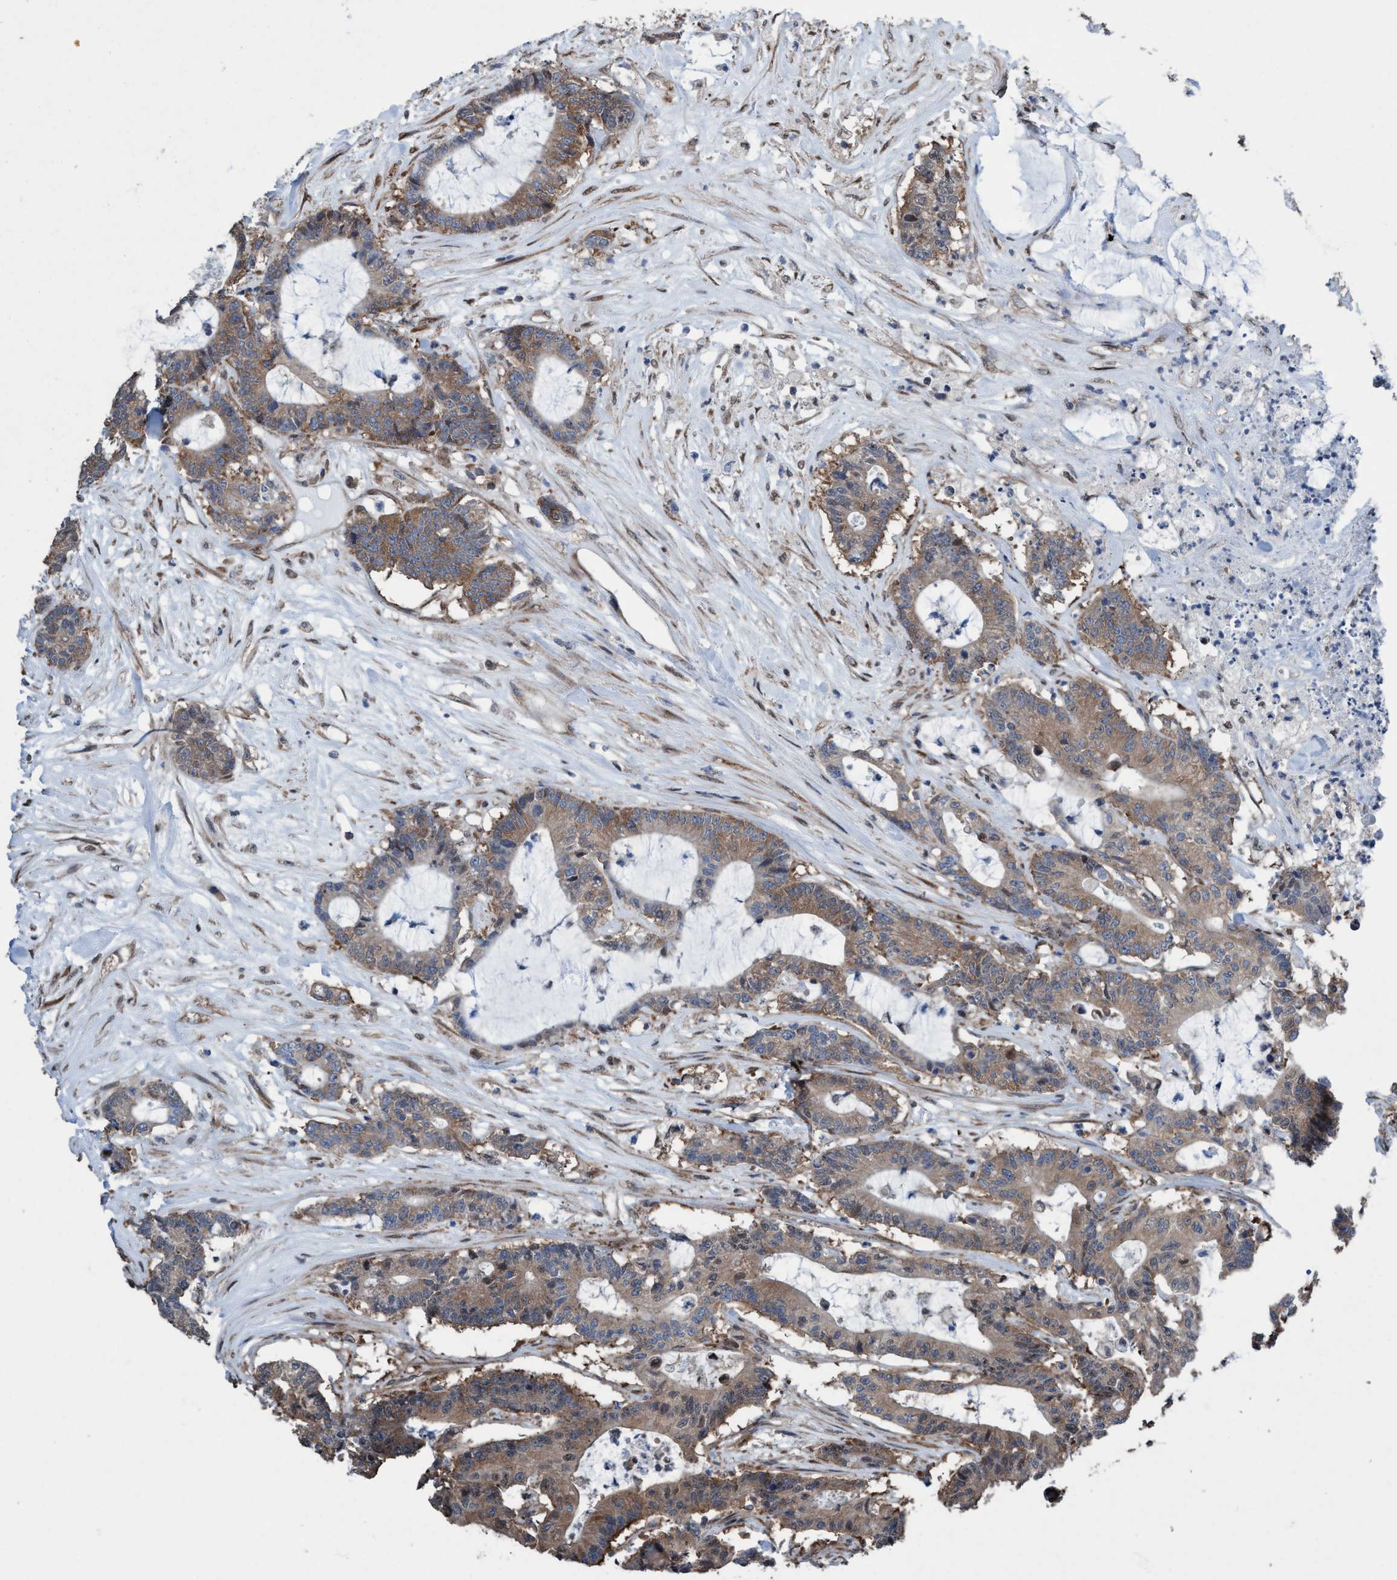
{"staining": {"intensity": "moderate", "quantity": ">75%", "location": "cytoplasmic/membranous"}, "tissue": "colorectal cancer", "cell_type": "Tumor cells", "image_type": "cancer", "snomed": [{"axis": "morphology", "description": "Adenocarcinoma, NOS"}, {"axis": "topography", "description": "Colon"}], "caption": "Human colorectal adenocarcinoma stained for a protein (brown) exhibits moderate cytoplasmic/membranous positive staining in approximately >75% of tumor cells.", "gene": "METAP2", "patient": {"sex": "female", "age": 84}}